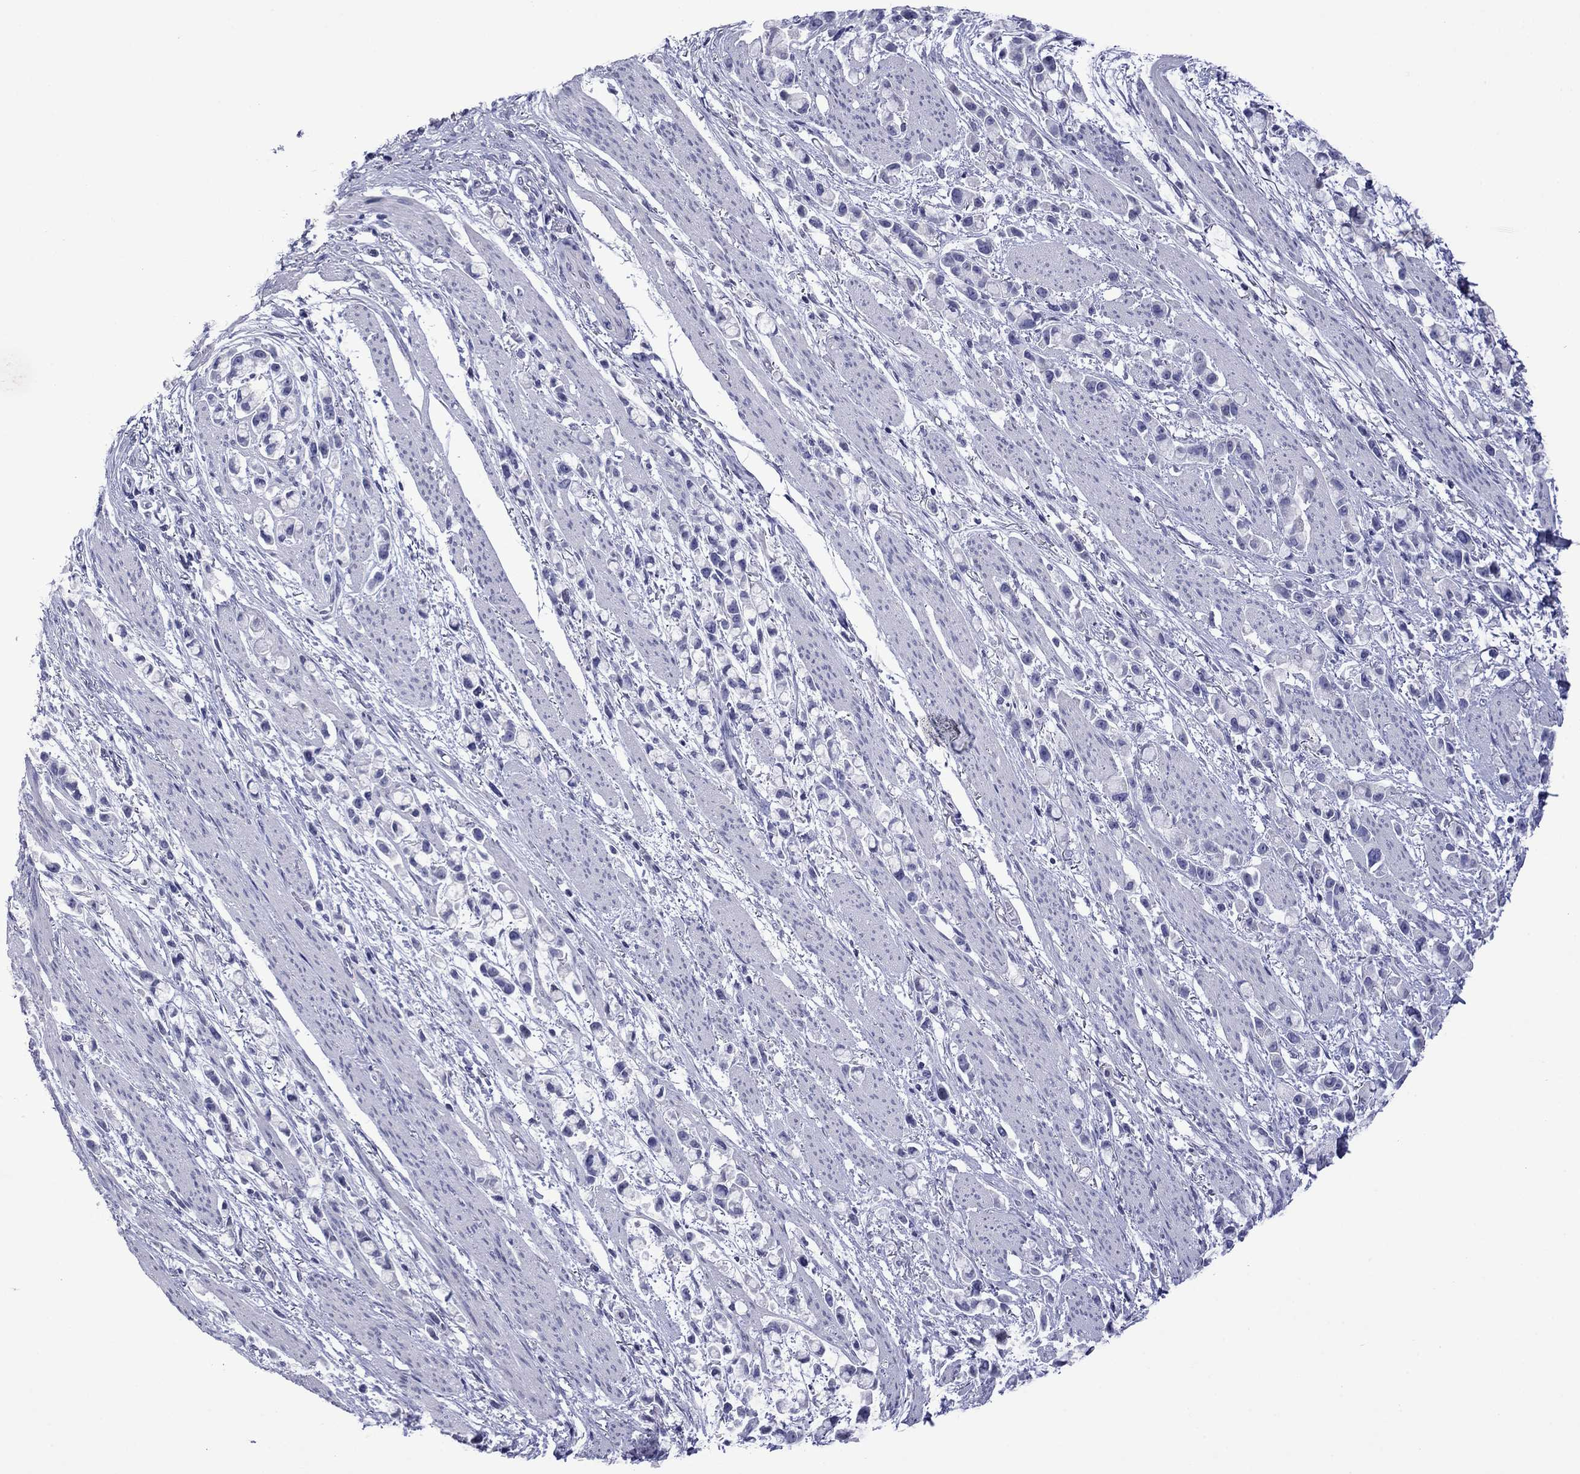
{"staining": {"intensity": "negative", "quantity": "none", "location": "none"}, "tissue": "stomach cancer", "cell_type": "Tumor cells", "image_type": "cancer", "snomed": [{"axis": "morphology", "description": "Adenocarcinoma, NOS"}, {"axis": "topography", "description": "Stomach"}], "caption": "Human stomach adenocarcinoma stained for a protein using immunohistochemistry (IHC) demonstrates no staining in tumor cells.", "gene": "PIWIL1", "patient": {"sex": "female", "age": 81}}